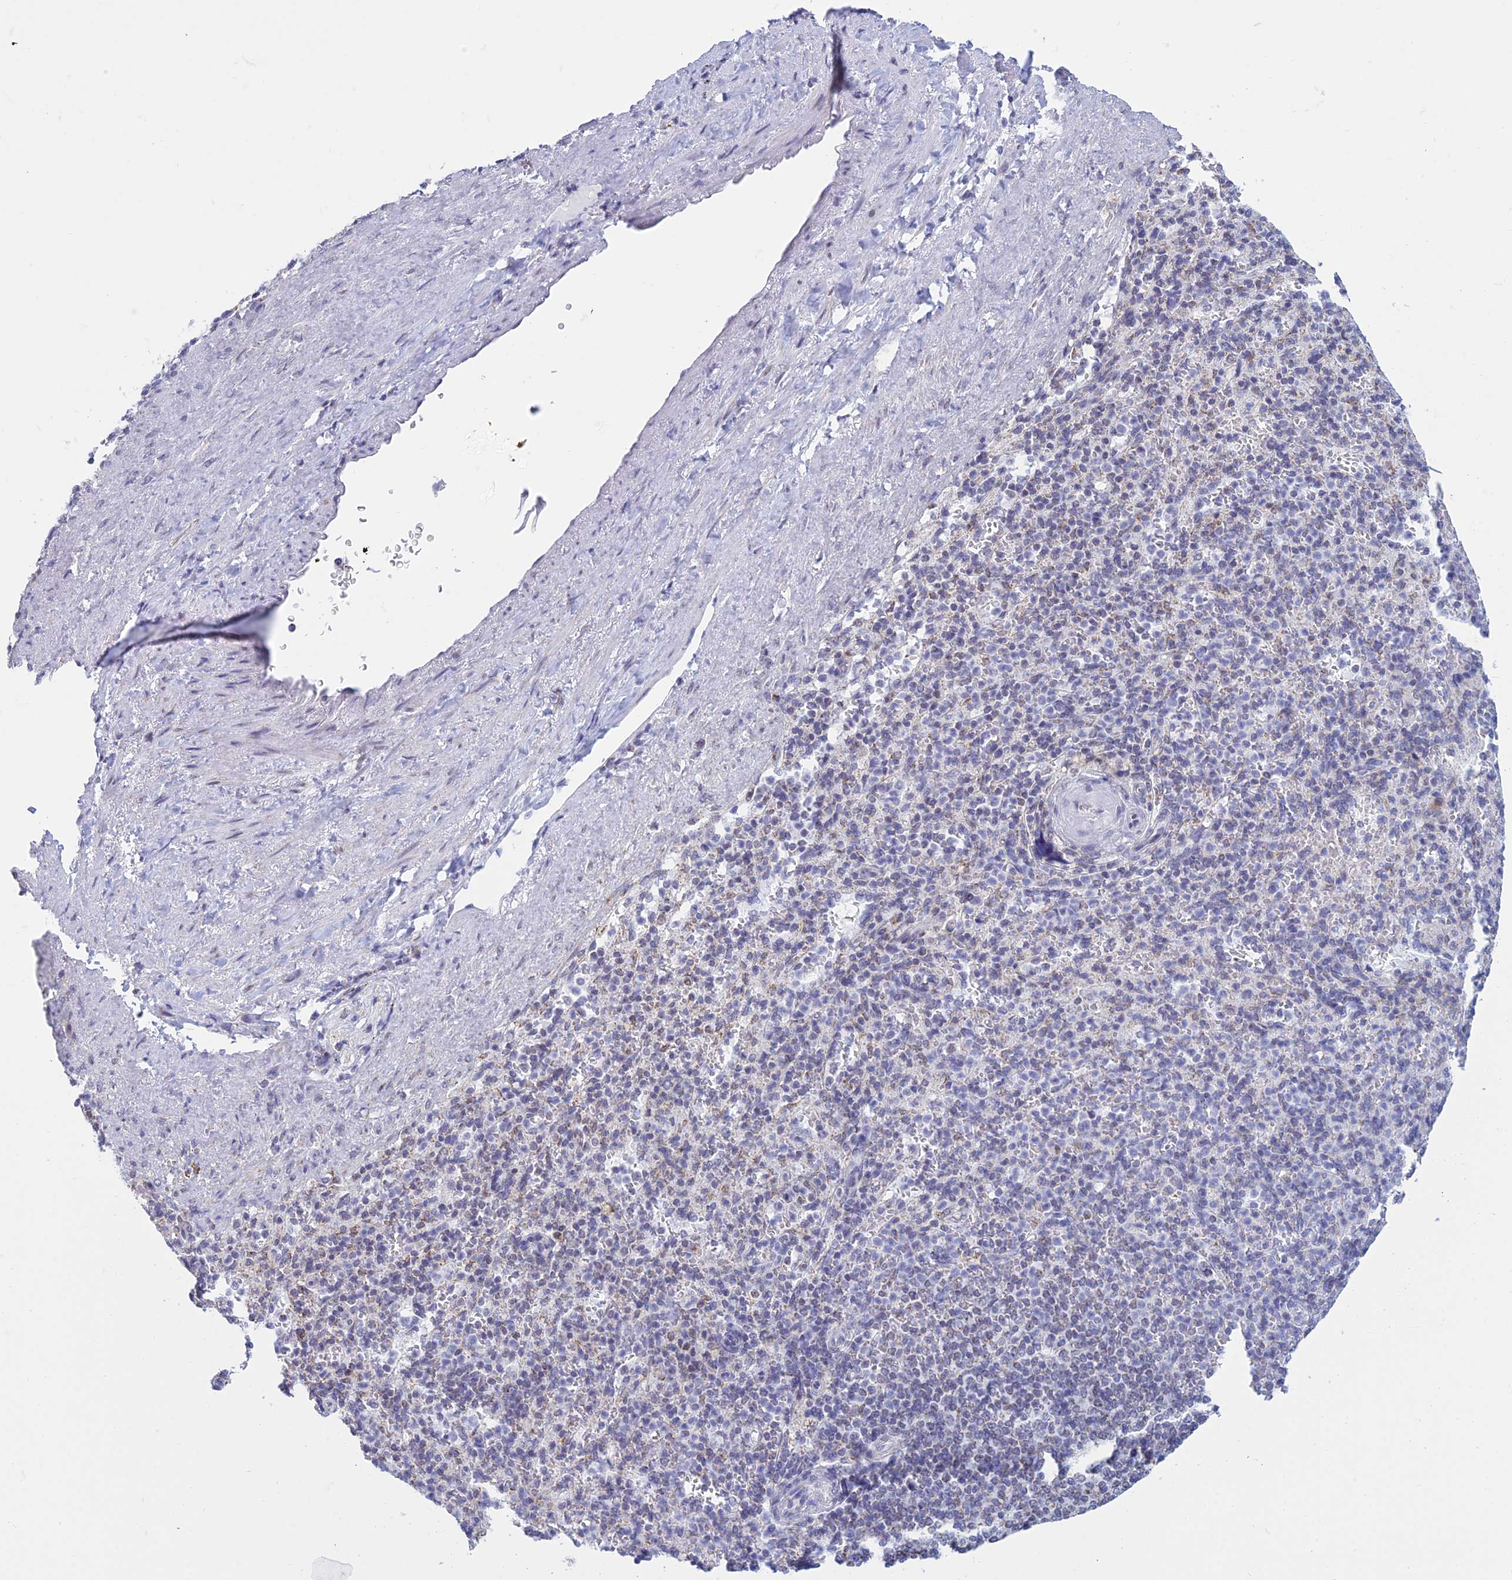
{"staining": {"intensity": "negative", "quantity": "none", "location": "none"}, "tissue": "spleen", "cell_type": "Cells in white pulp", "image_type": "normal", "snomed": [{"axis": "morphology", "description": "Normal tissue, NOS"}, {"axis": "topography", "description": "Spleen"}], "caption": "A high-resolution photomicrograph shows immunohistochemistry staining of benign spleen, which reveals no significant staining in cells in white pulp. Brightfield microscopy of immunohistochemistry (IHC) stained with DAB (3,3'-diaminobenzidine) (brown) and hematoxylin (blue), captured at high magnification.", "gene": "KLF14", "patient": {"sex": "female", "age": 74}}